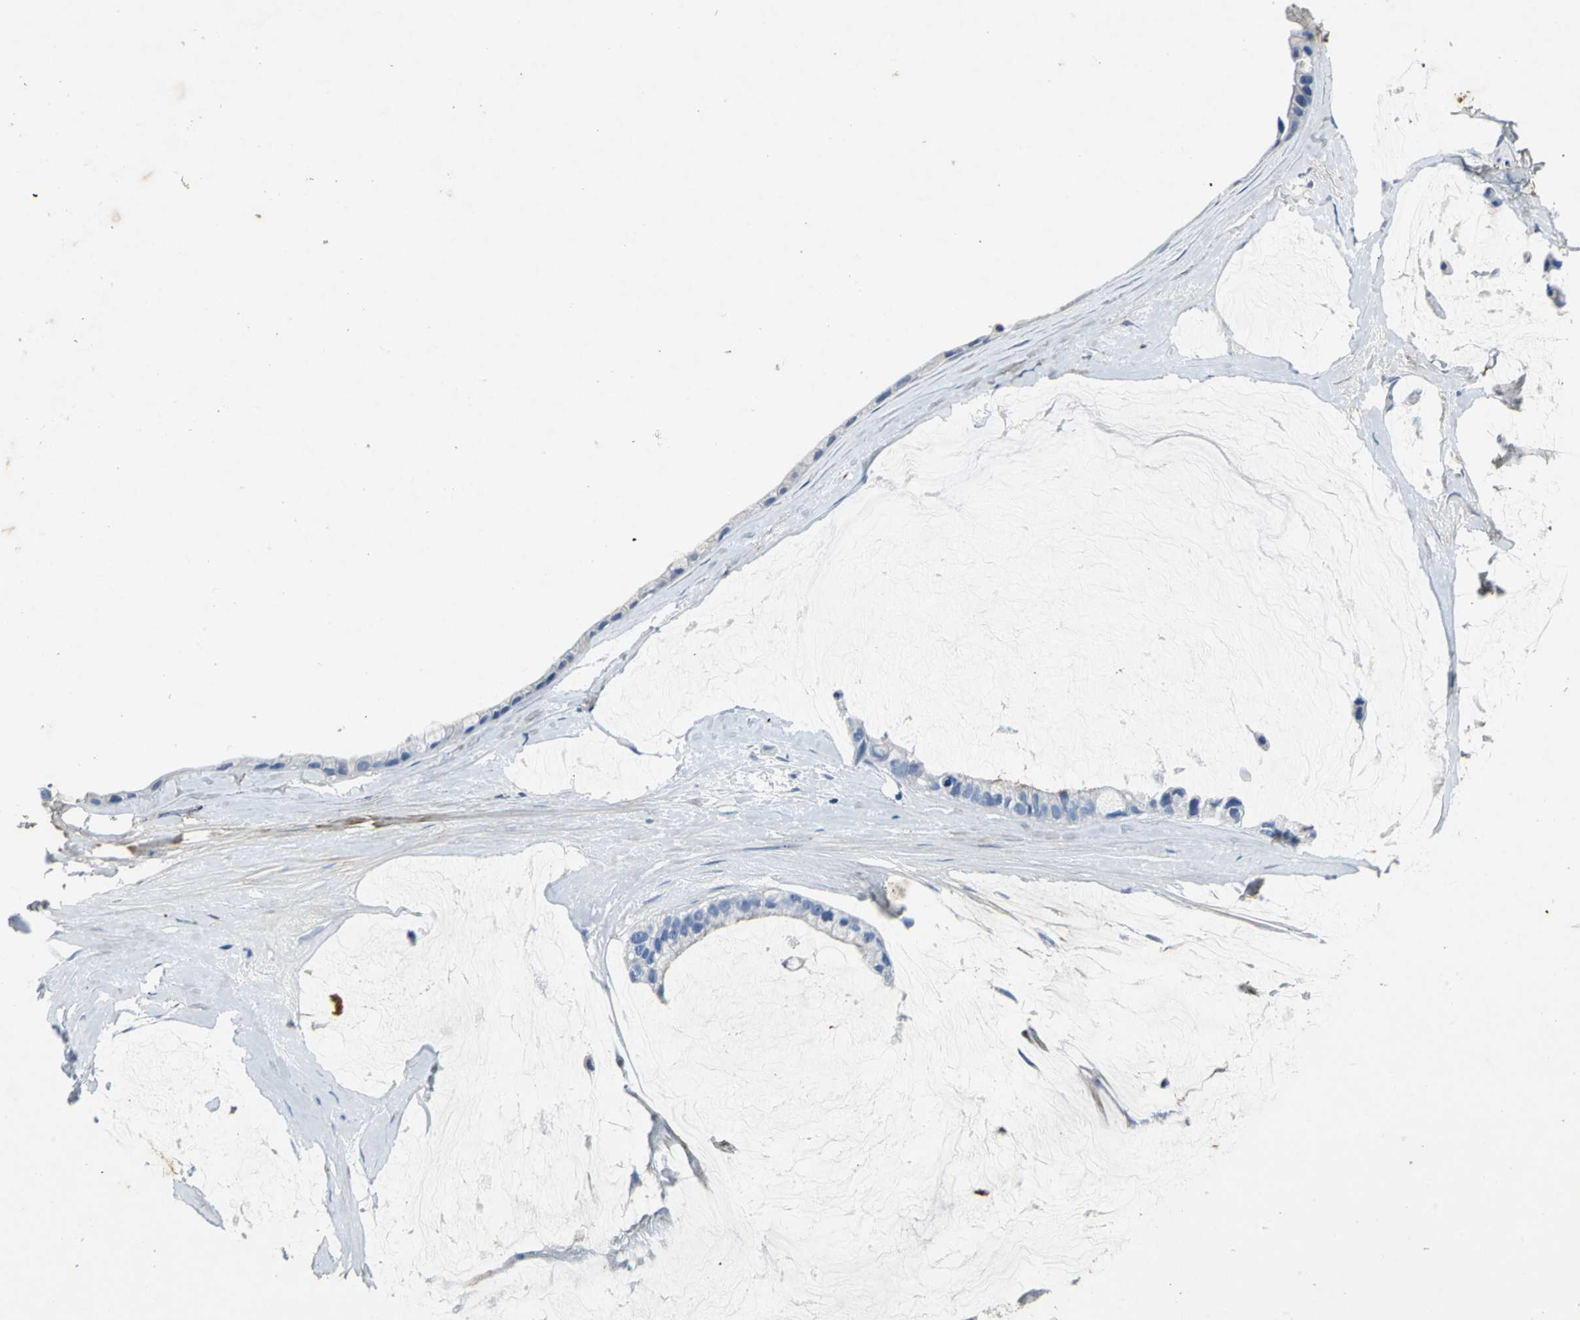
{"staining": {"intensity": "negative", "quantity": "none", "location": "none"}, "tissue": "ovarian cancer", "cell_type": "Tumor cells", "image_type": "cancer", "snomed": [{"axis": "morphology", "description": "Cystadenocarcinoma, mucinous, NOS"}, {"axis": "topography", "description": "Ovary"}], "caption": "IHC of human ovarian mucinous cystadenocarcinoma exhibits no positivity in tumor cells. (Immunohistochemistry, brightfield microscopy, high magnification).", "gene": "EFNB3", "patient": {"sex": "female", "age": 39}}